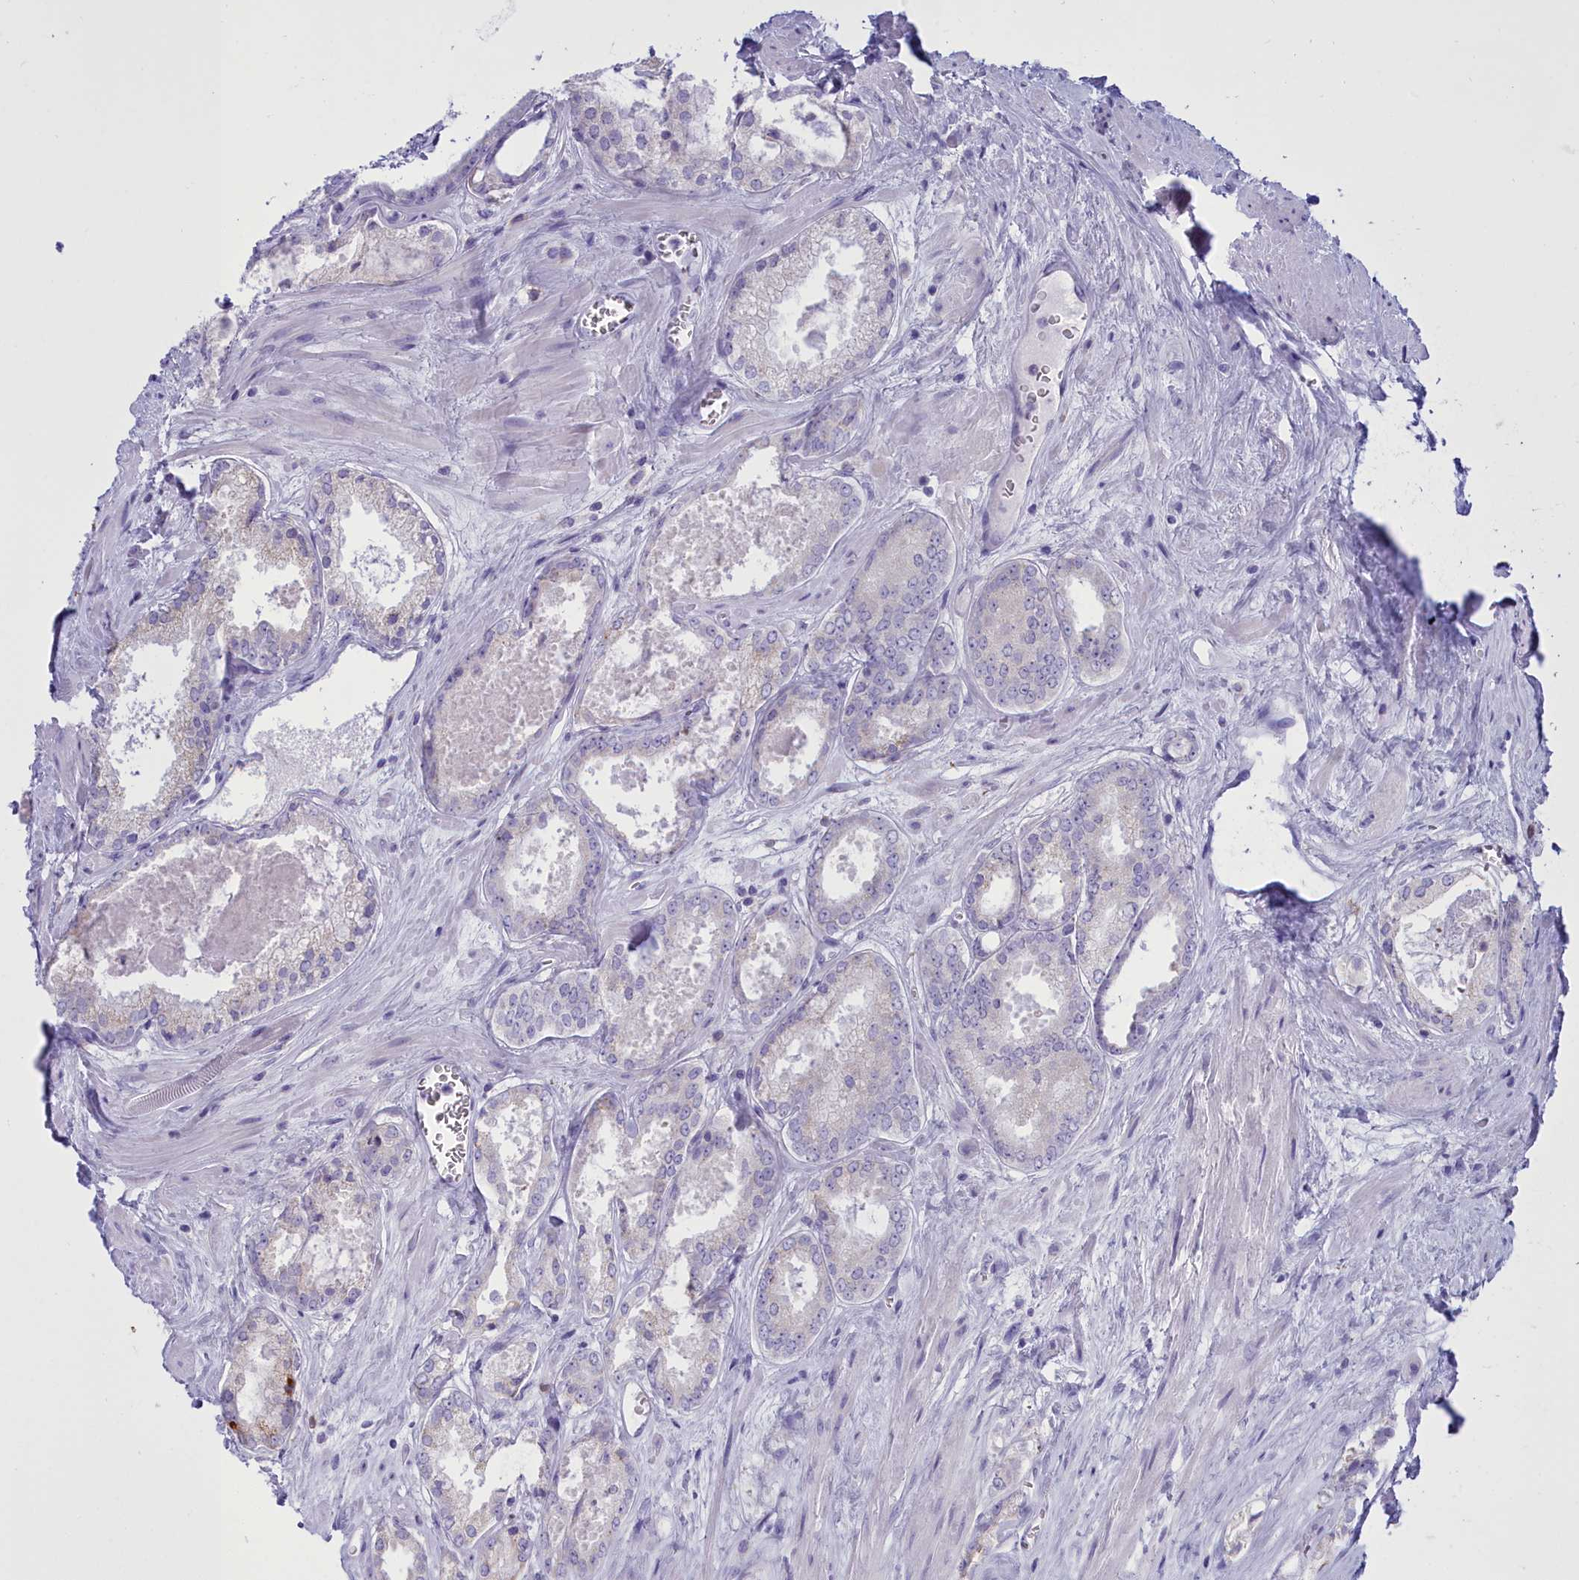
{"staining": {"intensity": "negative", "quantity": "none", "location": "none"}, "tissue": "prostate cancer", "cell_type": "Tumor cells", "image_type": "cancer", "snomed": [{"axis": "morphology", "description": "Adenocarcinoma, Low grade"}, {"axis": "topography", "description": "Prostate"}], "caption": "Prostate cancer was stained to show a protein in brown. There is no significant positivity in tumor cells. (Stains: DAB (3,3'-diaminobenzidine) immunohistochemistry (IHC) with hematoxylin counter stain, Microscopy: brightfield microscopy at high magnification).", "gene": "CD5", "patient": {"sex": "male", "age": 68}}